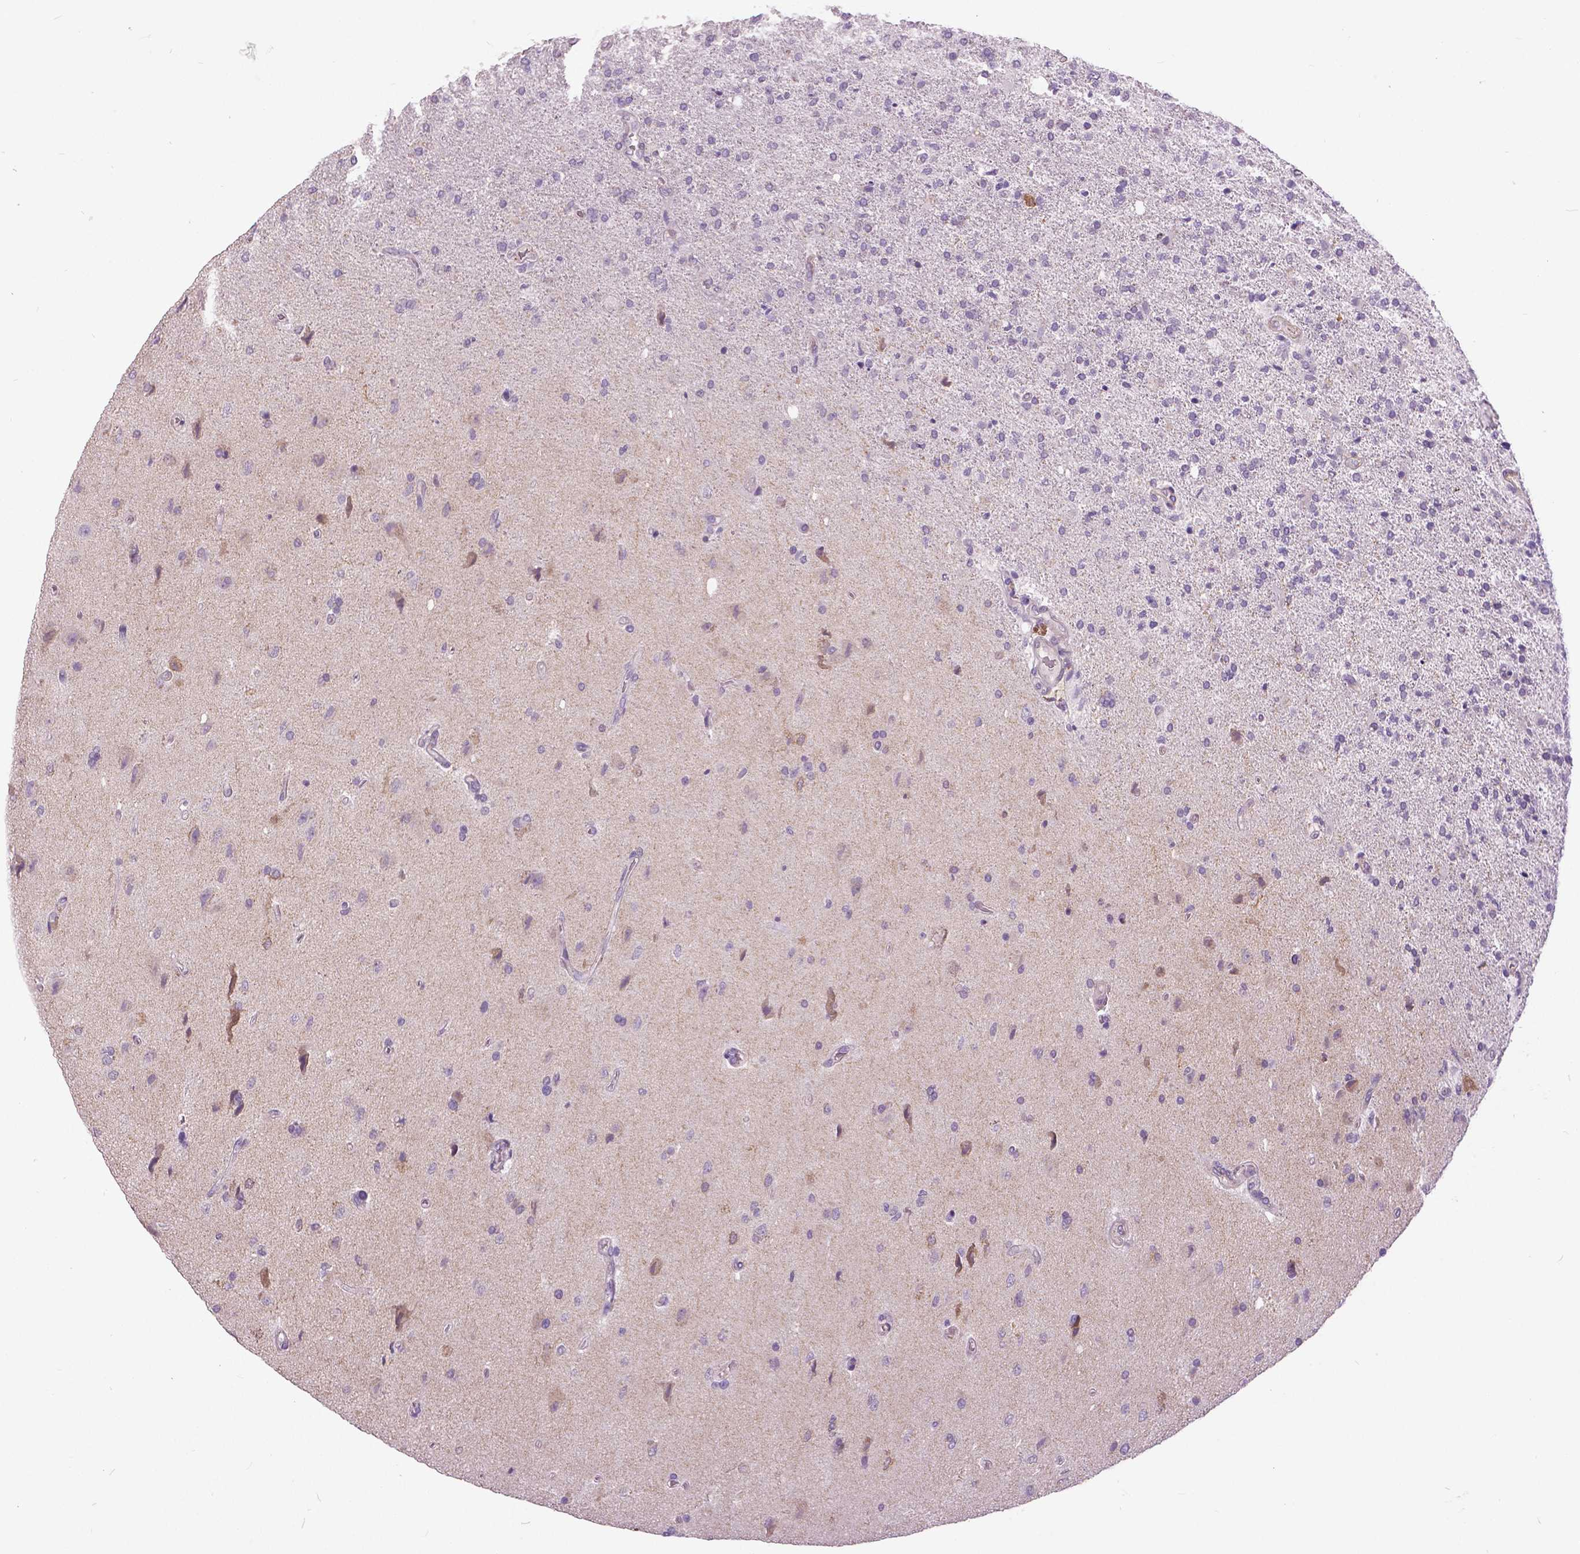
{"staining": {"intensity": "negative", "quantity": "none", "location": "none"}, "tissue": "glioma", "cell_type": "Tumor cells", "image_type": "cancer", "snomed": [{"axis": "morphology", "description": "Glioma, malignant, High grade"}, {"axis": "topography", "description": "Cerebral cortex"}], "caption": "An IHC histopathology image of malignant glioma (high-grade) is shown. There is no staining in tumor cells of malignant glioma (high-grade).", "gene": "GRIN2A", "patient": {"sex": "male", "age": 70}}